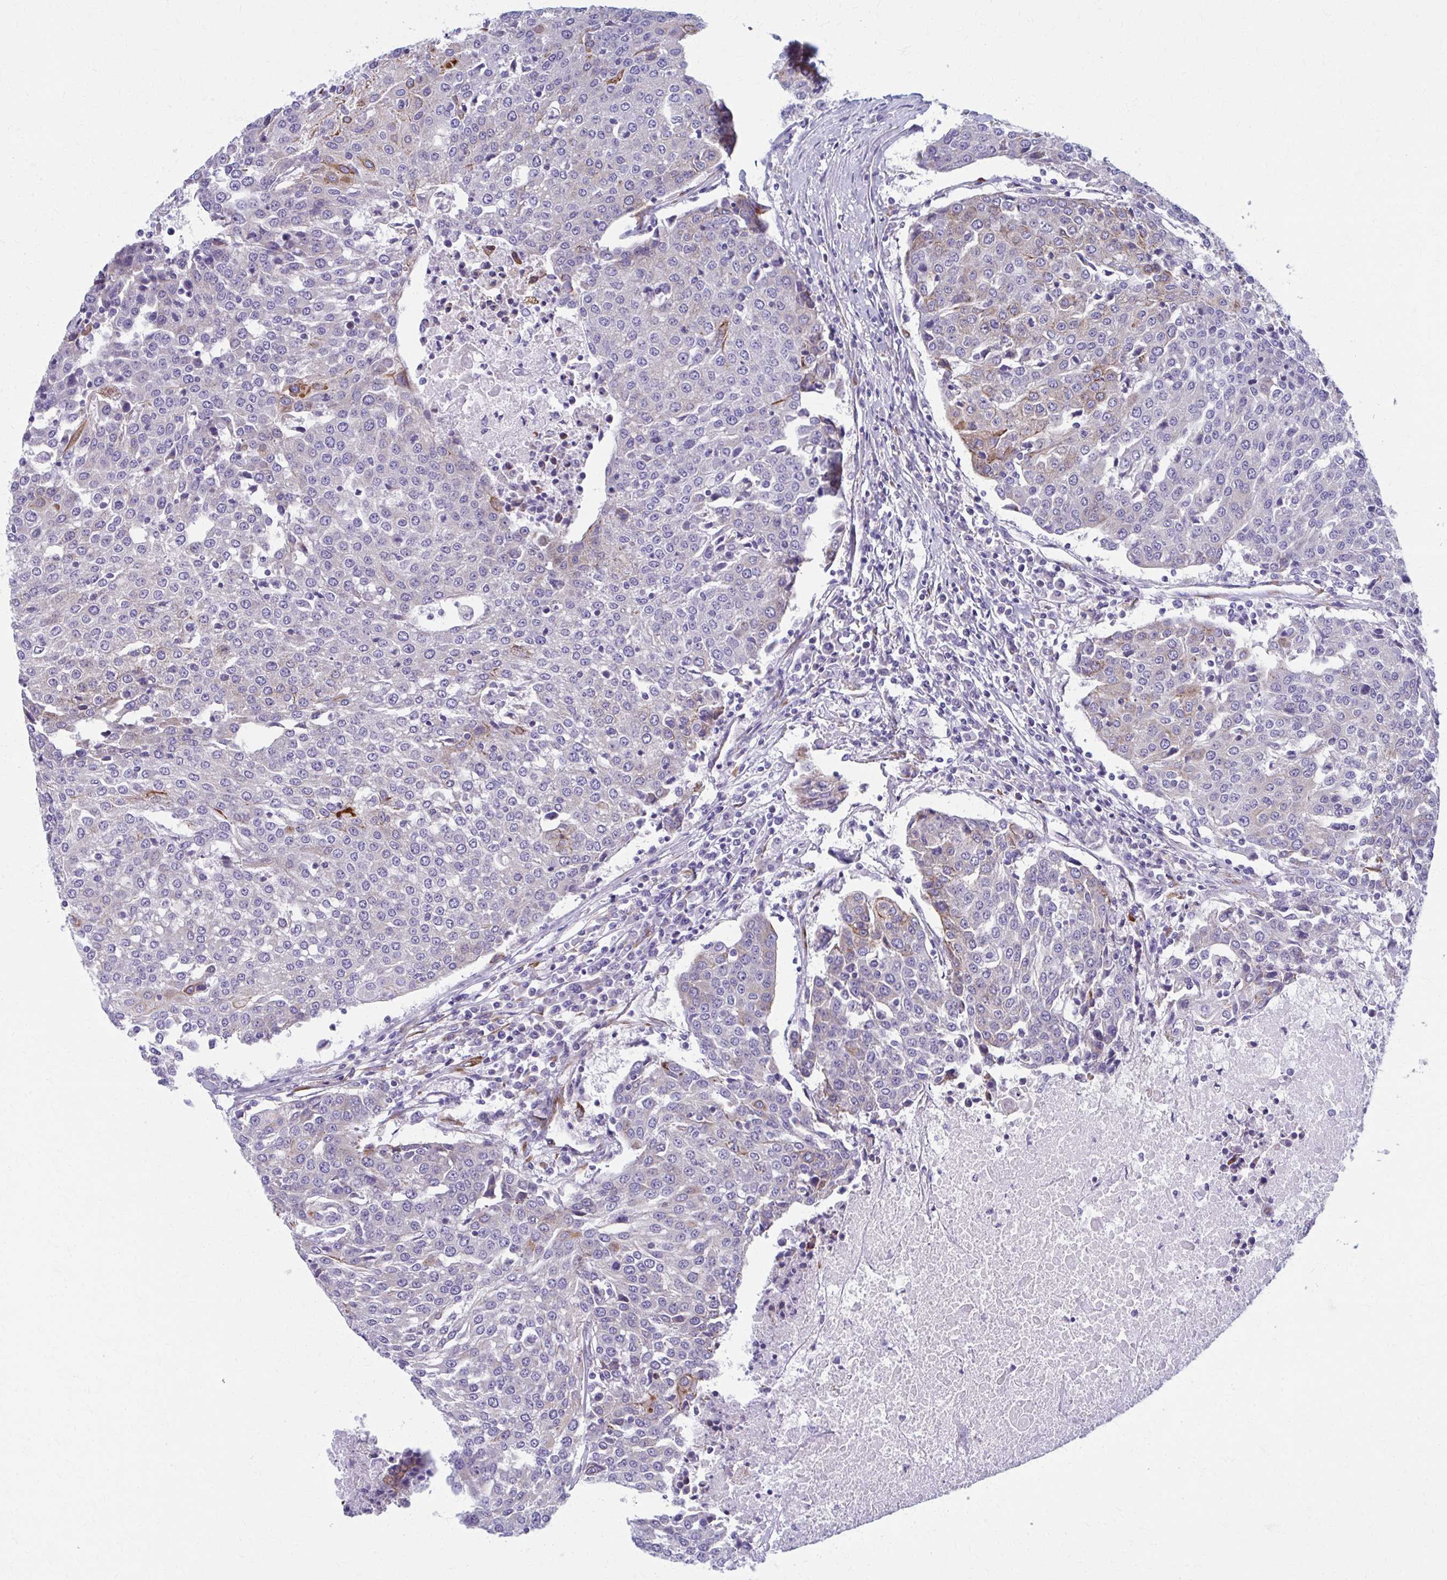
{"staining": {"intensity": "moderate", "quantity": "<25%", "location": "cytoplasmic/membranous"}, "tissue": "urothelial cancer", "cell_type": "Tumor cells", "image_type": "cancer", "snomed": [{"axis": "morphology", "description": "Urothelial carcinoma, High grade"}, {"axis": "topography", "description": "Urinary bladder"}], "caption": "Brown immunohistochemical staining in human urothelial cancer reveals moderate cytoplasmic/membranous staining in about <25% of tumor cells.", "gene": "SPATS2L", "patient": {"sex": "female", "age": 85}}